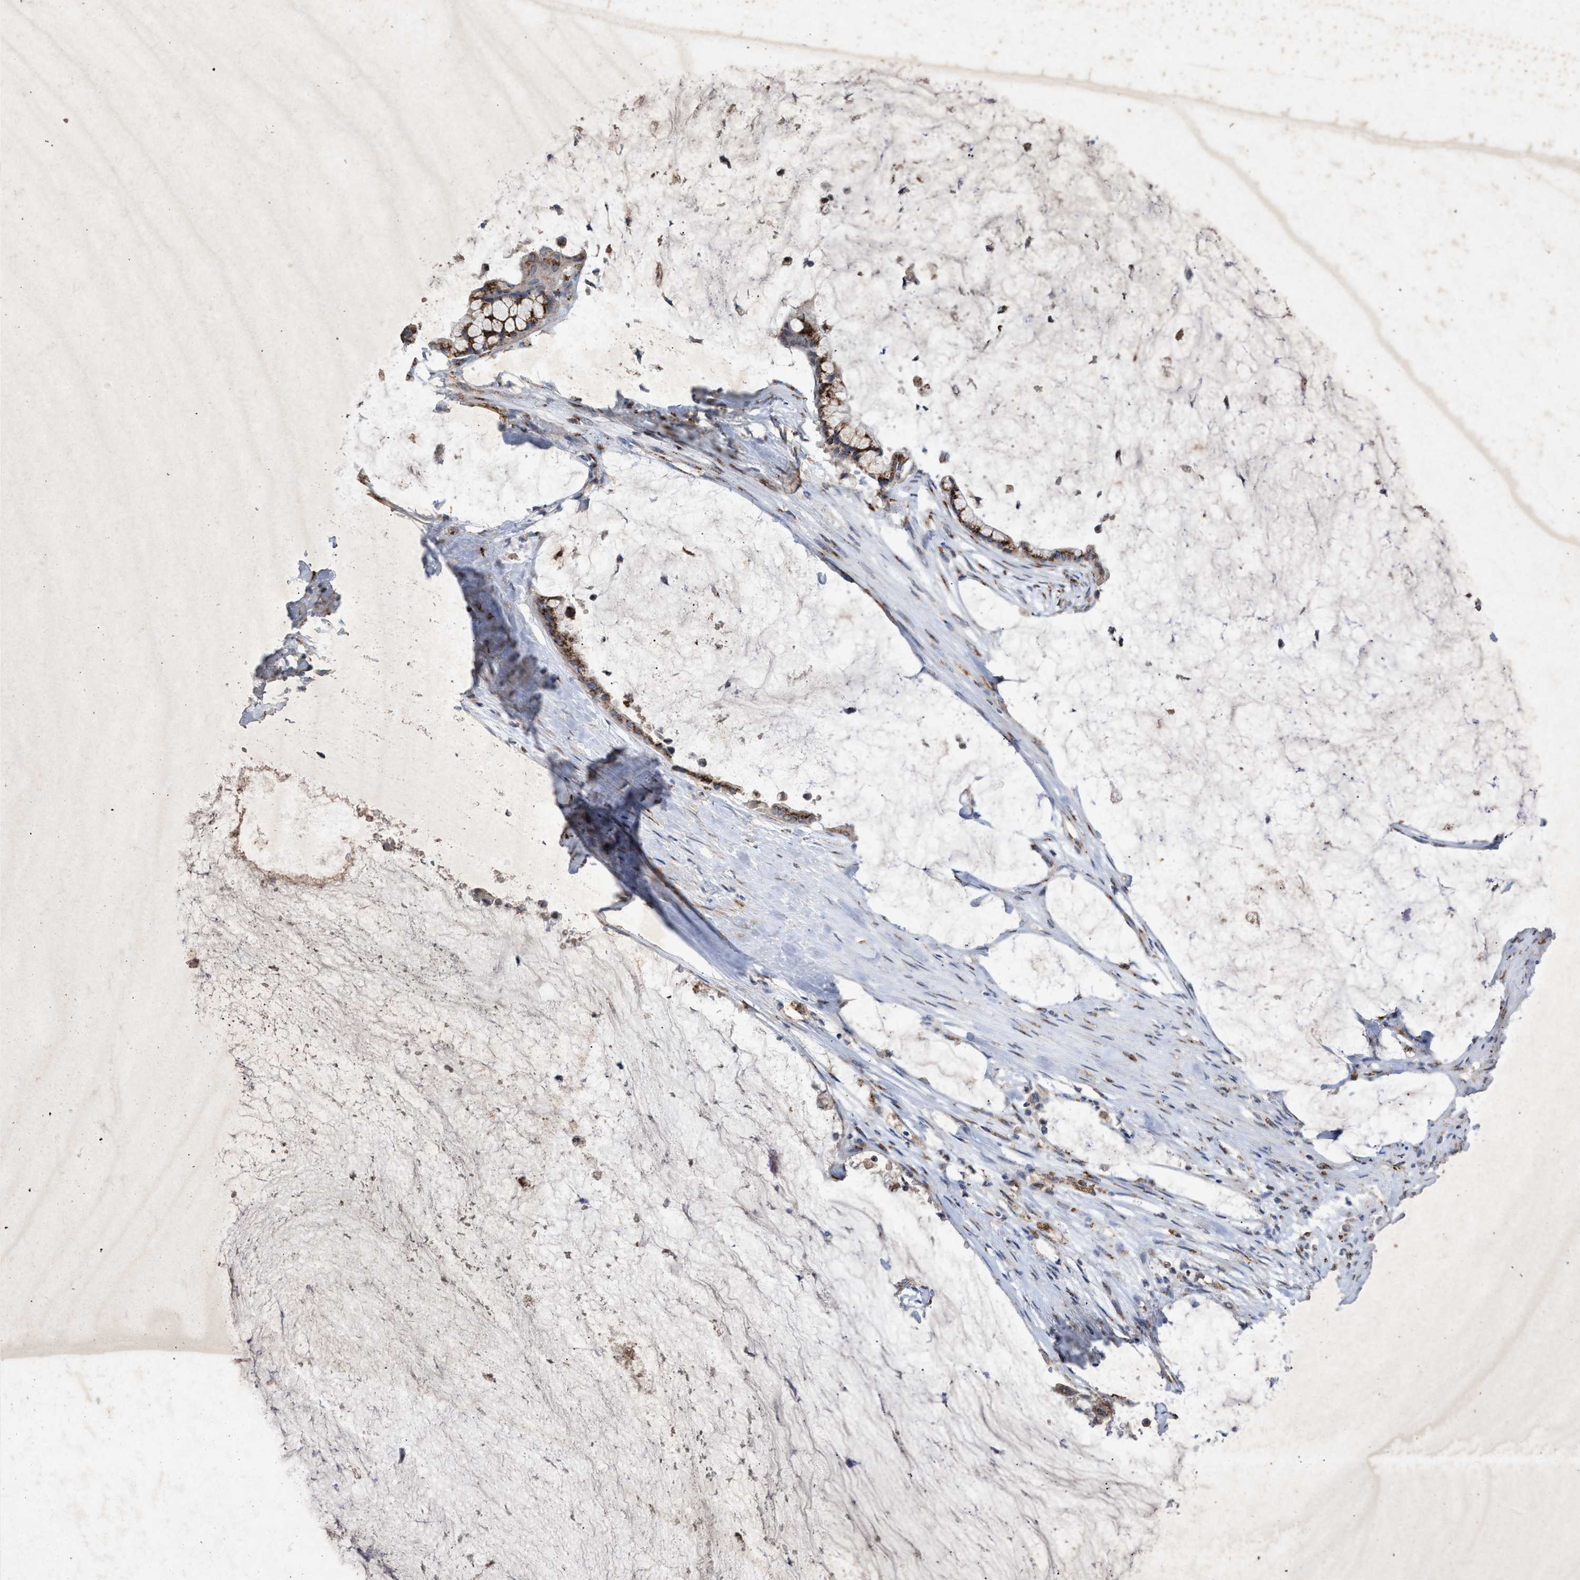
{"staining": {"intensity": "strong", "quantity": ">75%", "location": "cytoplasmic/membranous"}, "tissue": "pancreatic cancer", "cell_type": "Tumor cells", "image_type": "cancer", "snomed": [{"axis": "morphology", "description": "Adenocarcinoma, NOS"}, {"axis": "topography", "description": "Pancreas"}], "caption": "Immunohistochemical staining of human pancreatic cancer exhibits high levels of strong cytoplasmic/membranous positivity in about >75% of tumor cells. The protein of interest is shown in brown color, while the nuclei are stained blue.", "gene": "MAN2A1", "patient": {"sex": "male", "age": 41}}